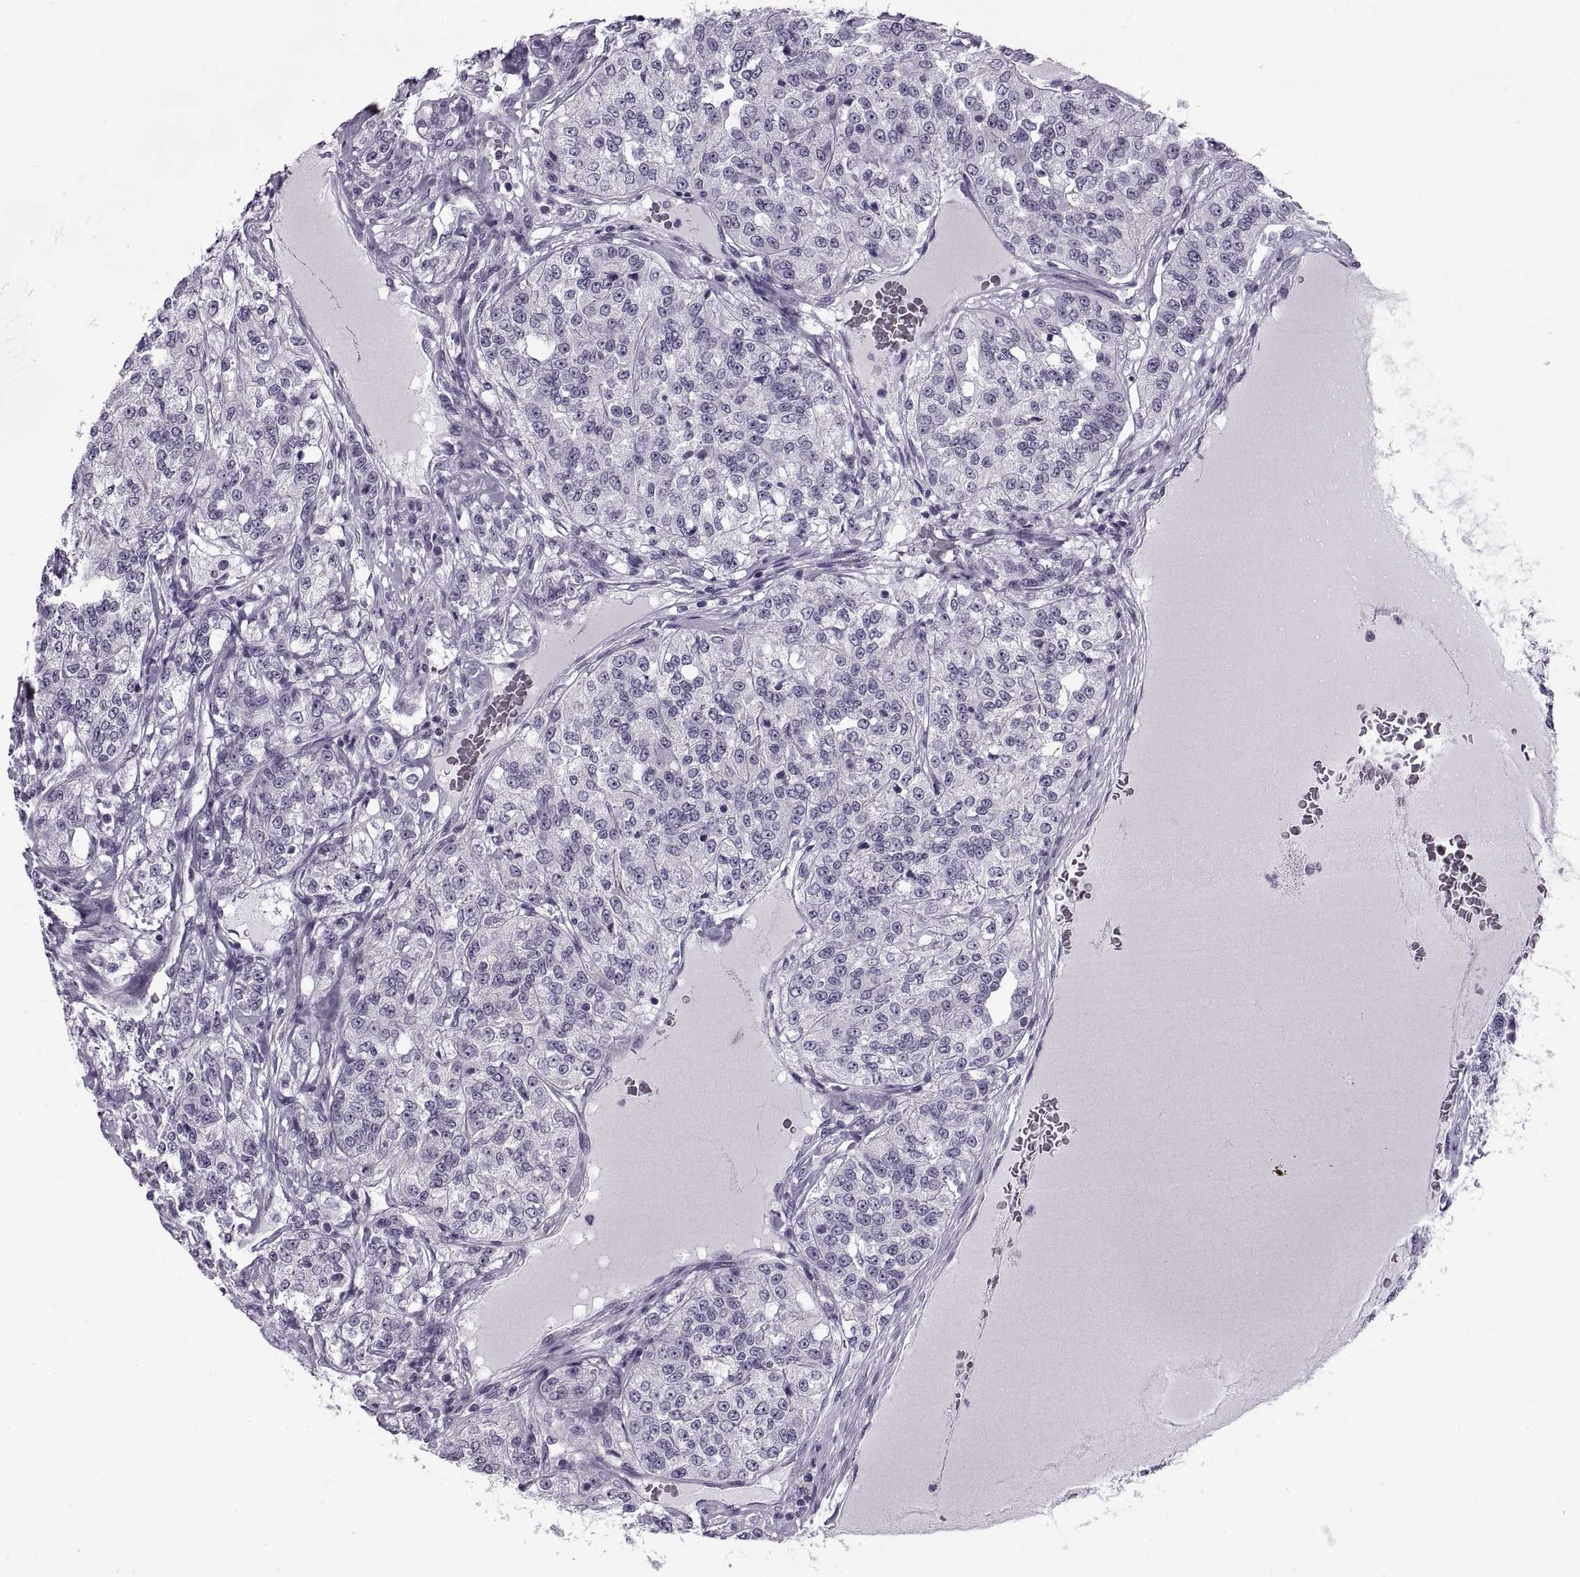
{"staining": {"intensity": "negative", "quantity": "none", "location": "none"}, "tissue": "renal cancer", "cell_type": "Tumor cells", "image_type": "cancer", "snomed": [{"axis": "morphology", "description": "Adenocarcinoma, NOS"}, {"axis": "topography", "description": "Kidney"}], "caption": "A photomicrograph of human adenocarcinoma (renal) is negative for staining in tumor cells.", "gene": "TBC1D3G", "patient": {"sex": "female", "age": 63}}